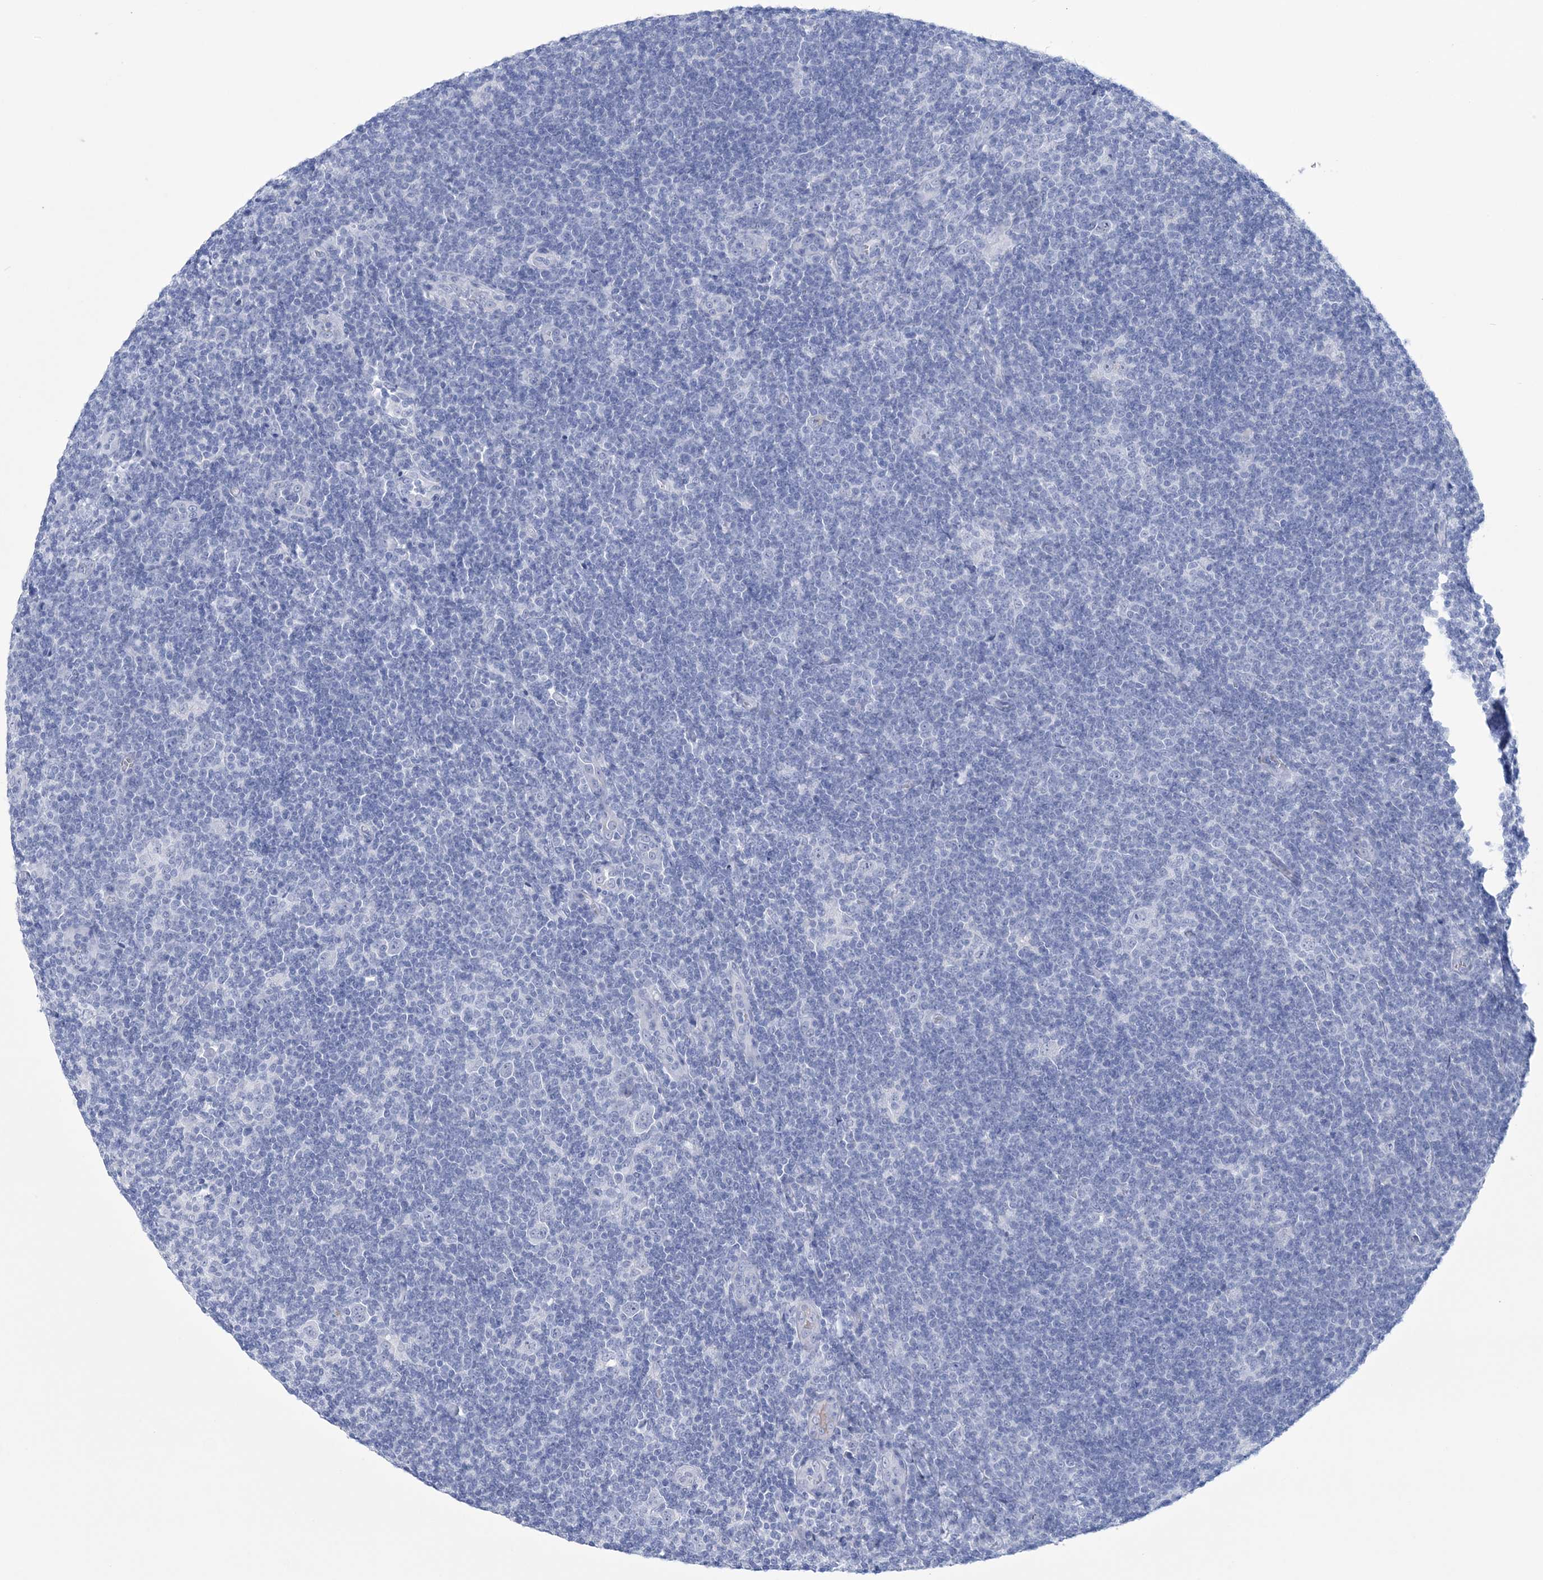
{"staining": {"intensity": "negative", "quantity": "none", "location": "none"}, "tissue": "lymphoma", "cell_type": "Tumor cells", "image_type": "cancer", "snomed": [{"axis": "morphology", "description": "Hodgkin's disease, NOS"}, {"axis": "topography", "description": "Lymph node"}], "caption": "The image shows no significant staining in tumor cells of lymphoma.", "gene": "DPCD", "patient": {"sex": "female", "age": 57}}